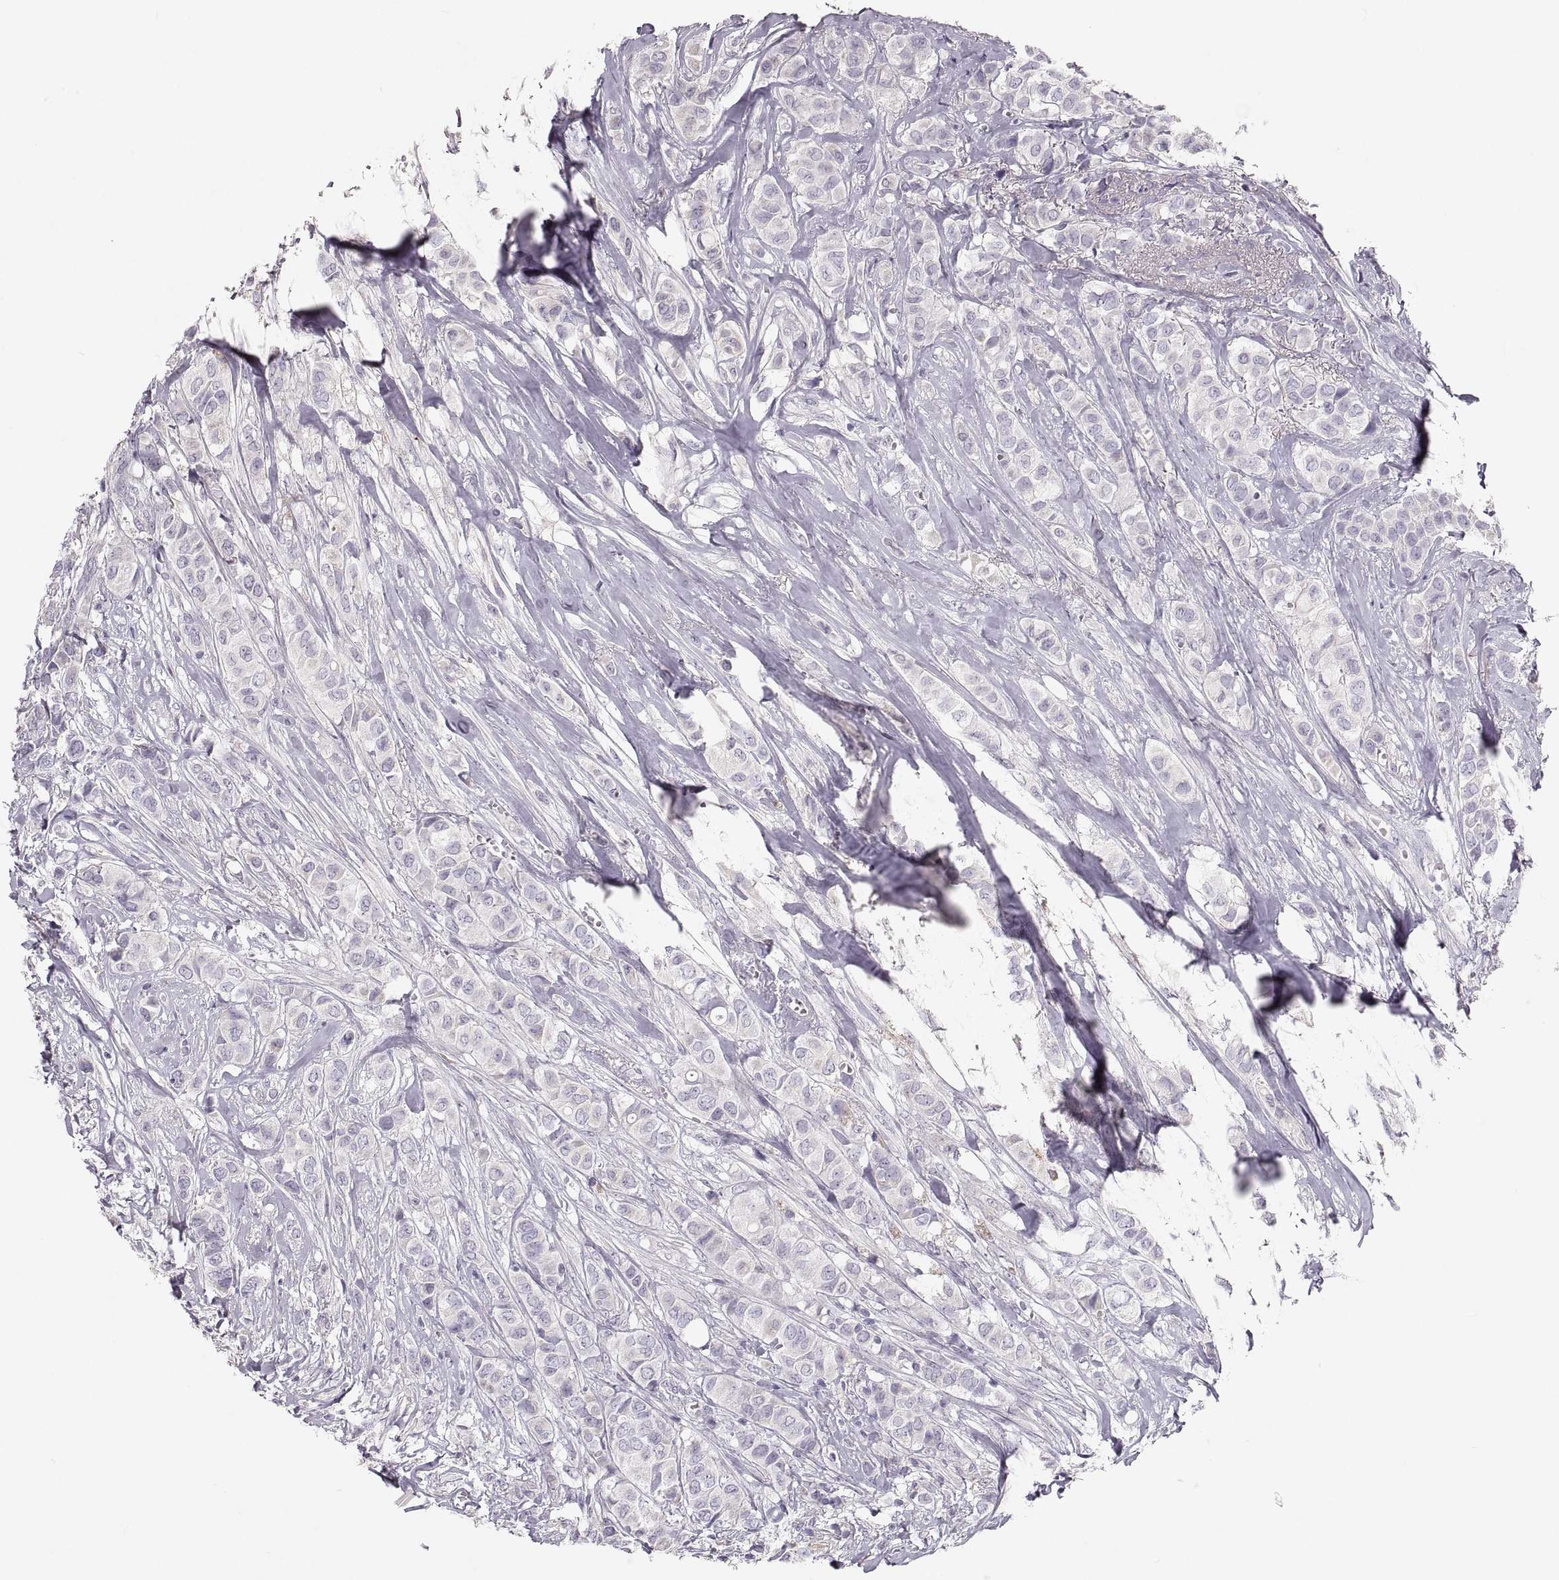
{"staining": {"intensity": "negative", "quantity": "none", "location": "none"}, "tissue": "breast cancer", "cell_type": "Tumor cells", "image_type": "cancer", "snomed": [{"axis": "morphology", "description": "Duct carcinoma"}, {"axis": "topography", "description": "Breast"}], "caption": "Immunohistochemistry photomicrograph of neoplastic tissue: breast cancer (invasive ductal carcinoma) stained with DAB reveals no significant protein expression in tumor cells. (DAB (3,3'-diaminobenzidine) immunohistochemistry visualized using brightfield microscopy, high magnification).", "gene": "RUNDC3A", "patient": {"sex": "female", "age": 85}}